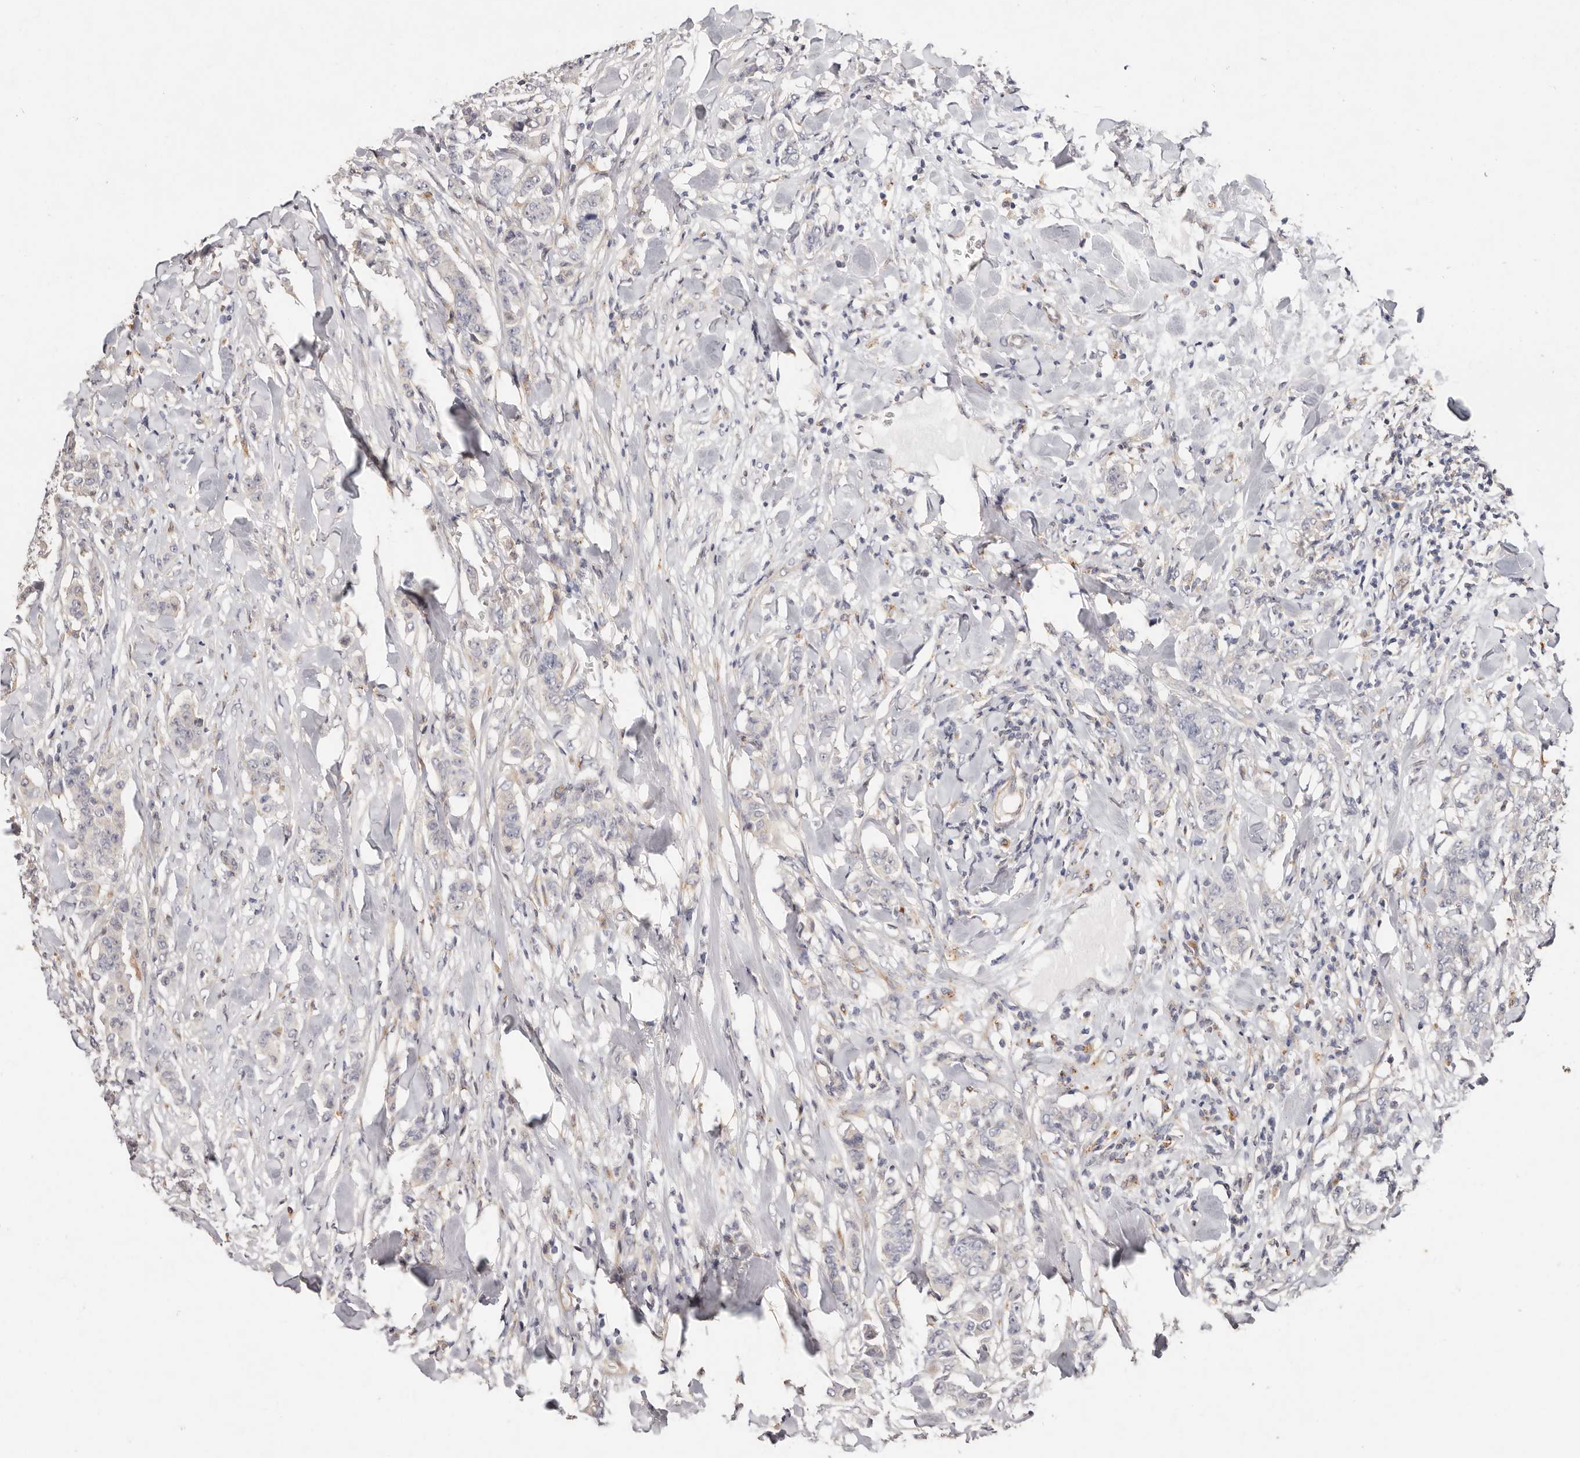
{"staining": {"intensity": "negative", "quantity": "none", "location": "none"}, "tissue": "breast cancer", "cell_type": "Tumor cells", "image_type": "cancer", "snomed": [{"axis": "morphology", "description": "Duct carcinoma"}, {"axis": "topography", "description": "Breast"}], "caption": "Tumor cells are negative for protein expression in human breast cancer (infiltrating ductal carcinoma). Nuclei are stained in blue.", "gene": "THBS3", "patient": {"sex": "female", "age": 40}}